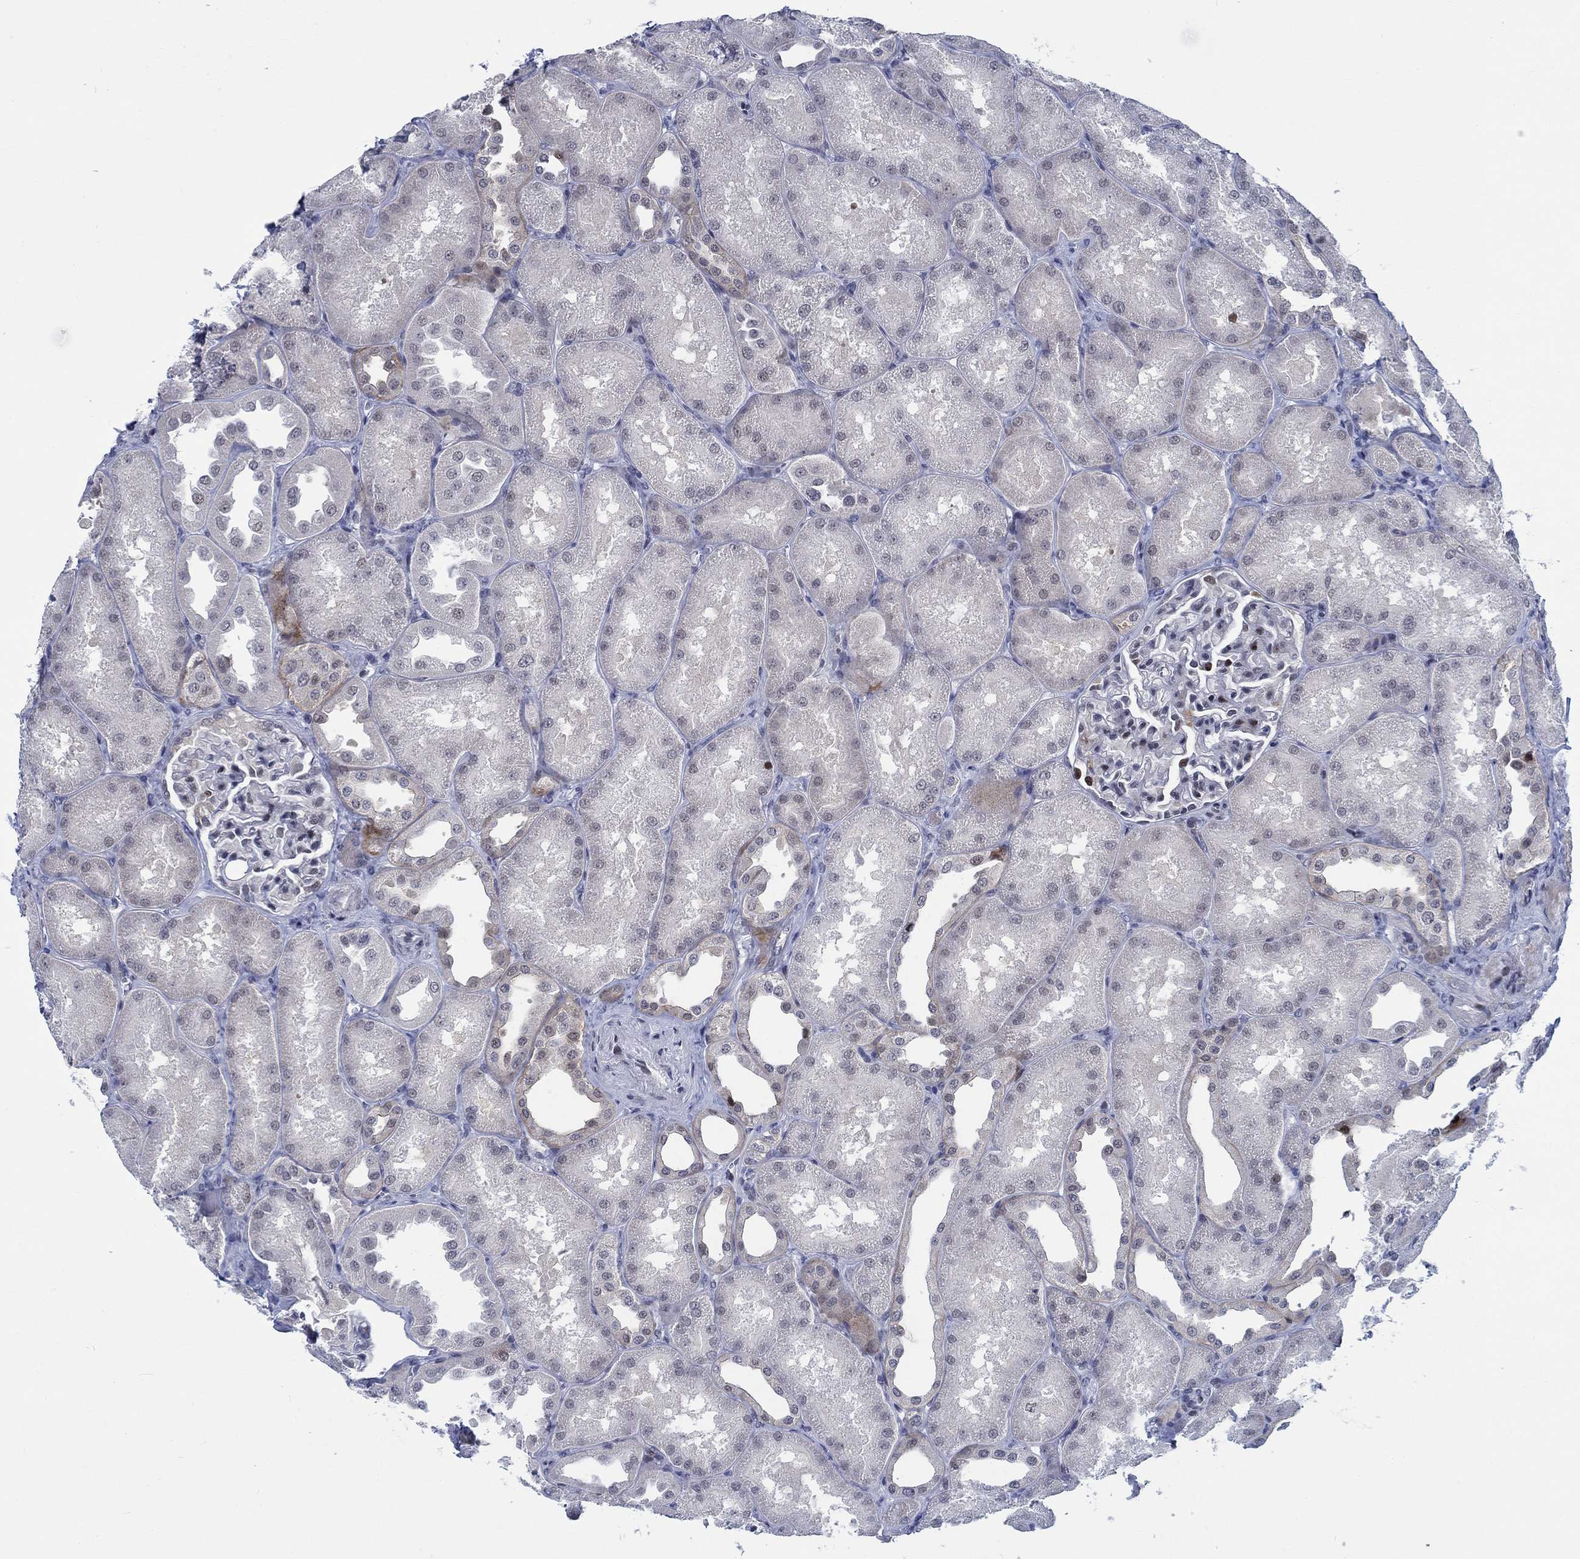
{"staining": {"intensity": "strong", "quantity": "<25%", "location": "nuclear"}, "tissue": "kidney", "cell_type": "Cells in glomeruli", "image_type": "normal", "snomed": [{"axis": "morphology", "description": "Normal tissue, NOS"}, {"axis": "topography", "description": "Kidney"}], "caption": "Unremarkable kidney shows strong nuclear positivity in approximately <25% of cells in glomeruli, visualized by immunohistochemistry. The protein of interest is stained brown, and the nuclei are stained in blue (DAB (3,3'-diaminobenzidine) IHC with brightfield microscopy, high magnification).", "gene": "NEU3", "patient": {"sex": "male", "age": 61}}